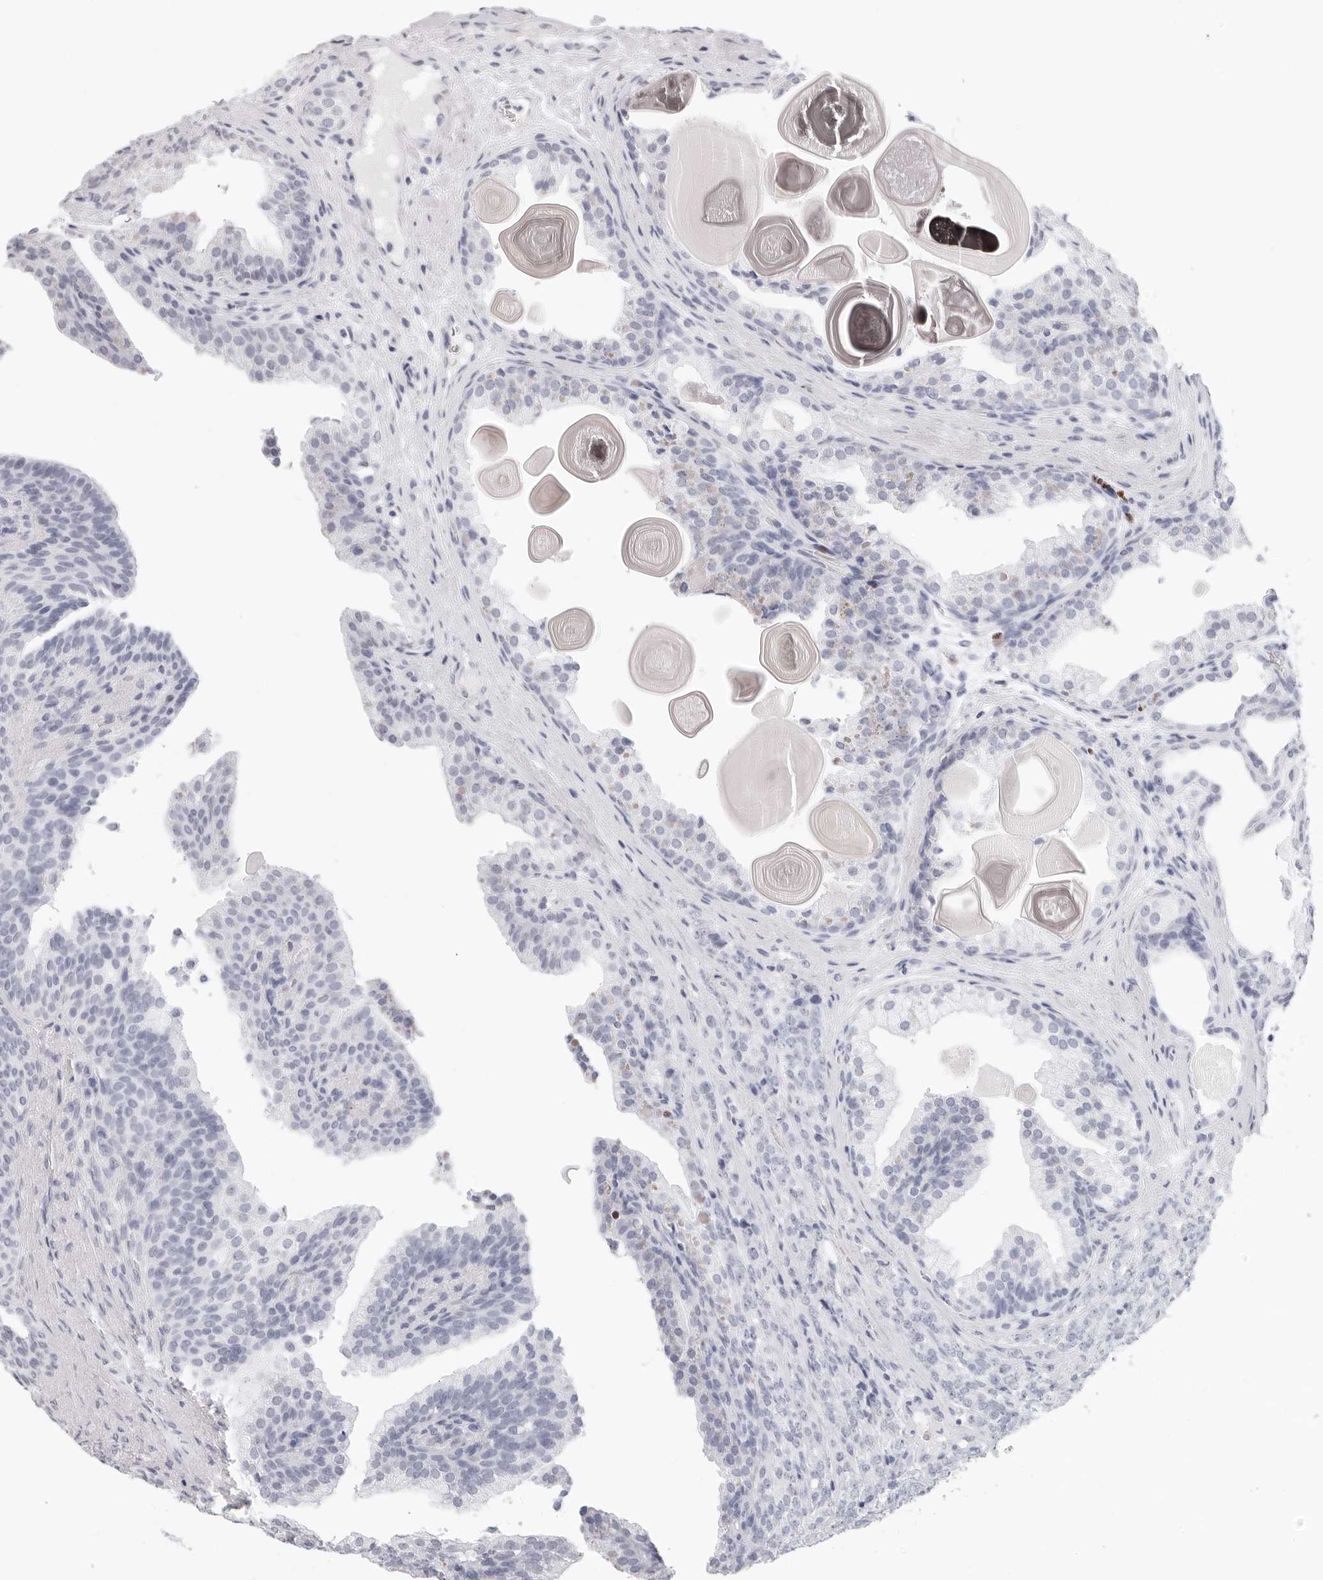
{"staining": {"intensity": "negative", "quantity": "none", "location": "none"}, "tissue": "prostate cancer", "cell_type": "Tumor cells", "image_type": "cancer", "snomed": [{"axis": "morphology", "description": "Adenocarcinoma, High grade"}, {"axis": "topography", "description": "Prostate"}], "caption": "Immunohistochemical staining of prostate high-grade adenocarcinoma displays no significant positivity in tumor cells.", "gene": "AGMAT", "patient": {"sex": "male", "age": 62}}